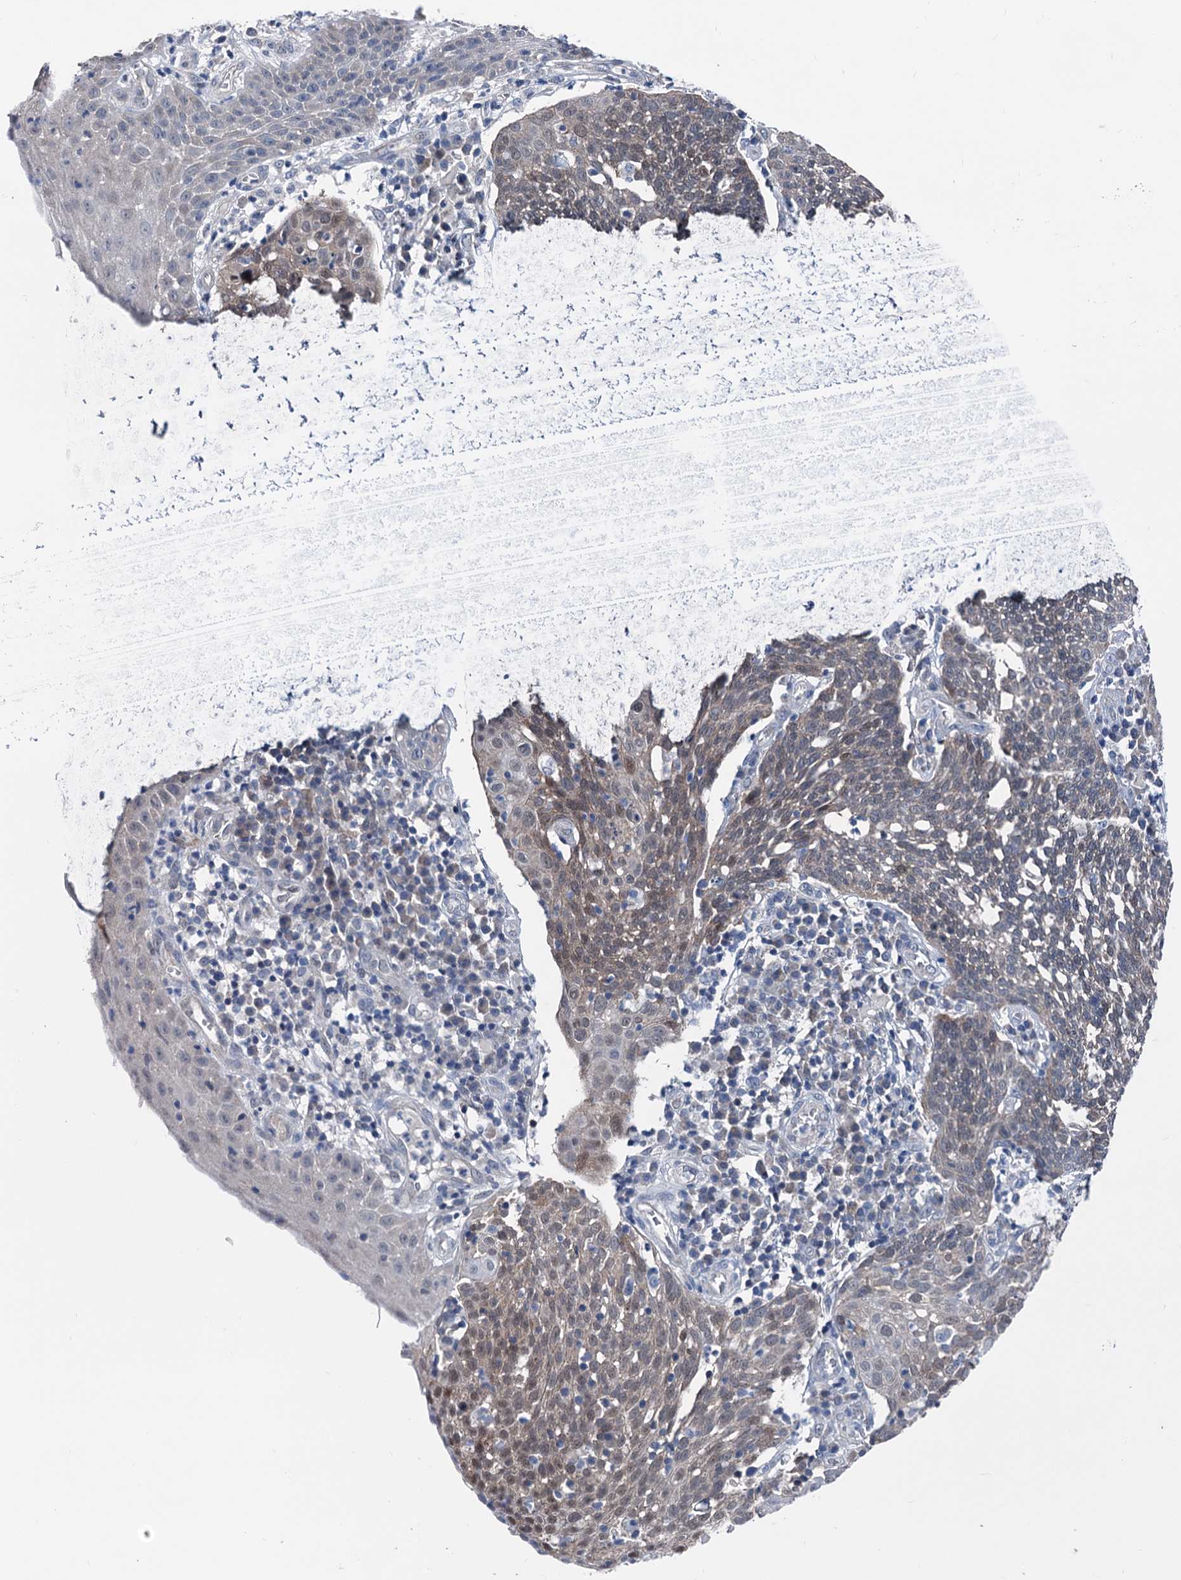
{"staining": {"intensity": "weak", "quantity": "25%-75%", "location": "cytoplasmic/membranous,nuclear"}, "tissue": "cervical cancer", "cell_type": "Tumor cells", "image_type": "cancer", "snomed": [{"axis": "morphology", "description": "Squamous cell carcinoma, NOS"}, {"axis": "topography", "description": "Cervix"}], "caption": "Immunohistochemistry (IHC) histopathology image of cervical squamous cell carcinoma stained for a protein (brown), which demonstrates low levels of weak cytoplasmic/membranous and nuclear expression in about 25%-75% of tumor cells.", "gene": "GLO1", "patient": {"sex": "female", "age": 34}}